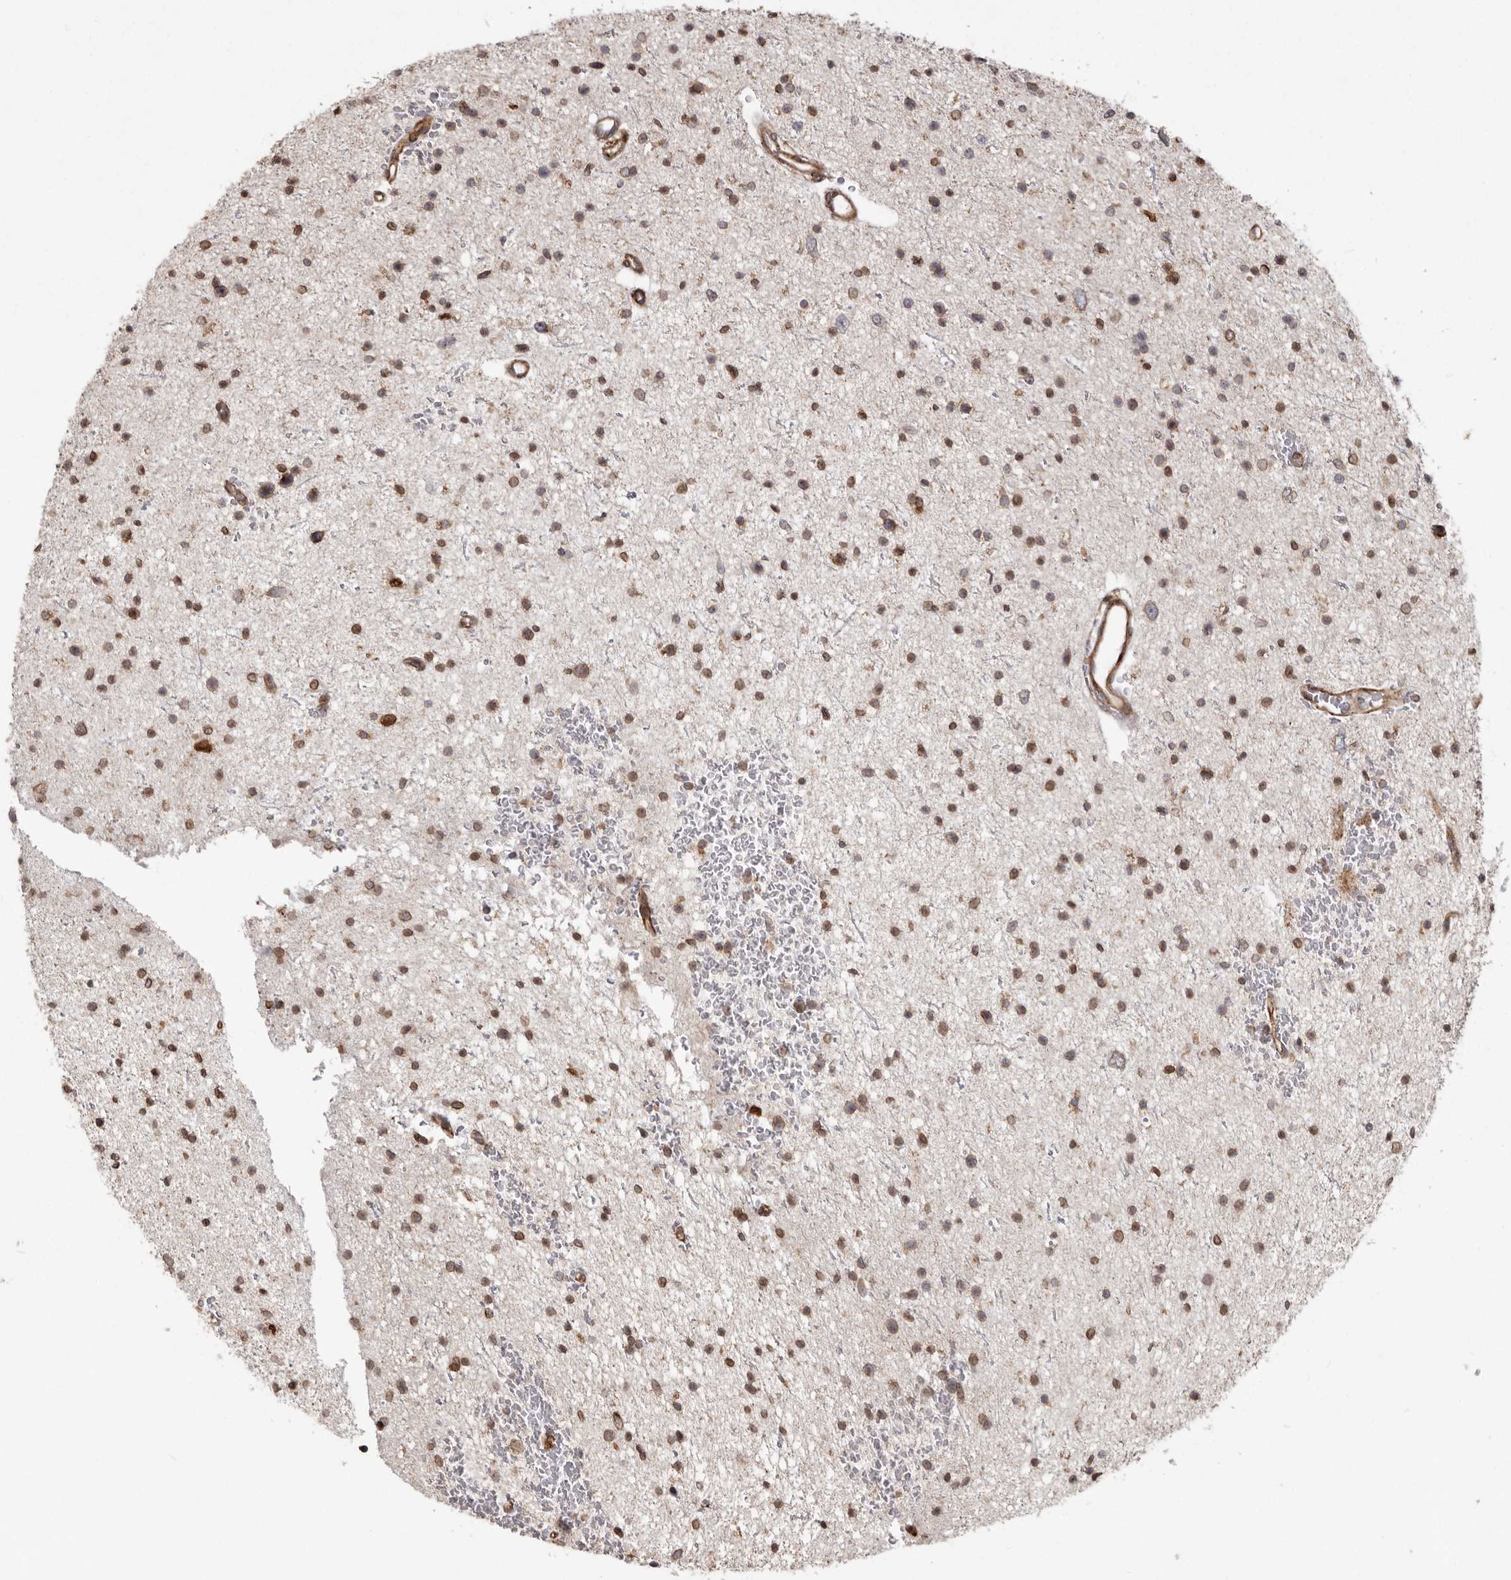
{"staining": {"intensity": "moderate", "quantity": "25%-75%", "location": "cytoplasmic/membranous,nuclear"}, "tissue": "glioma", "cell_type": "Tumor cells", "image_type": "cancer", "snomed": [{"axis": "morphology", "description": "Glioma, malignant, Low grade"}, {"axis": "topography", "description": "Brain"}], "caption": "This micrograph demonstrates glioma stained with IHC to label a protein in brown. The cytoplasmic/membranous and nuclear of tumor cells show moderate positivity for the protein. Nuclei are counter-stained blue.", "gene": "NUP43", "patient": {"sex": "female", "age": 37}}